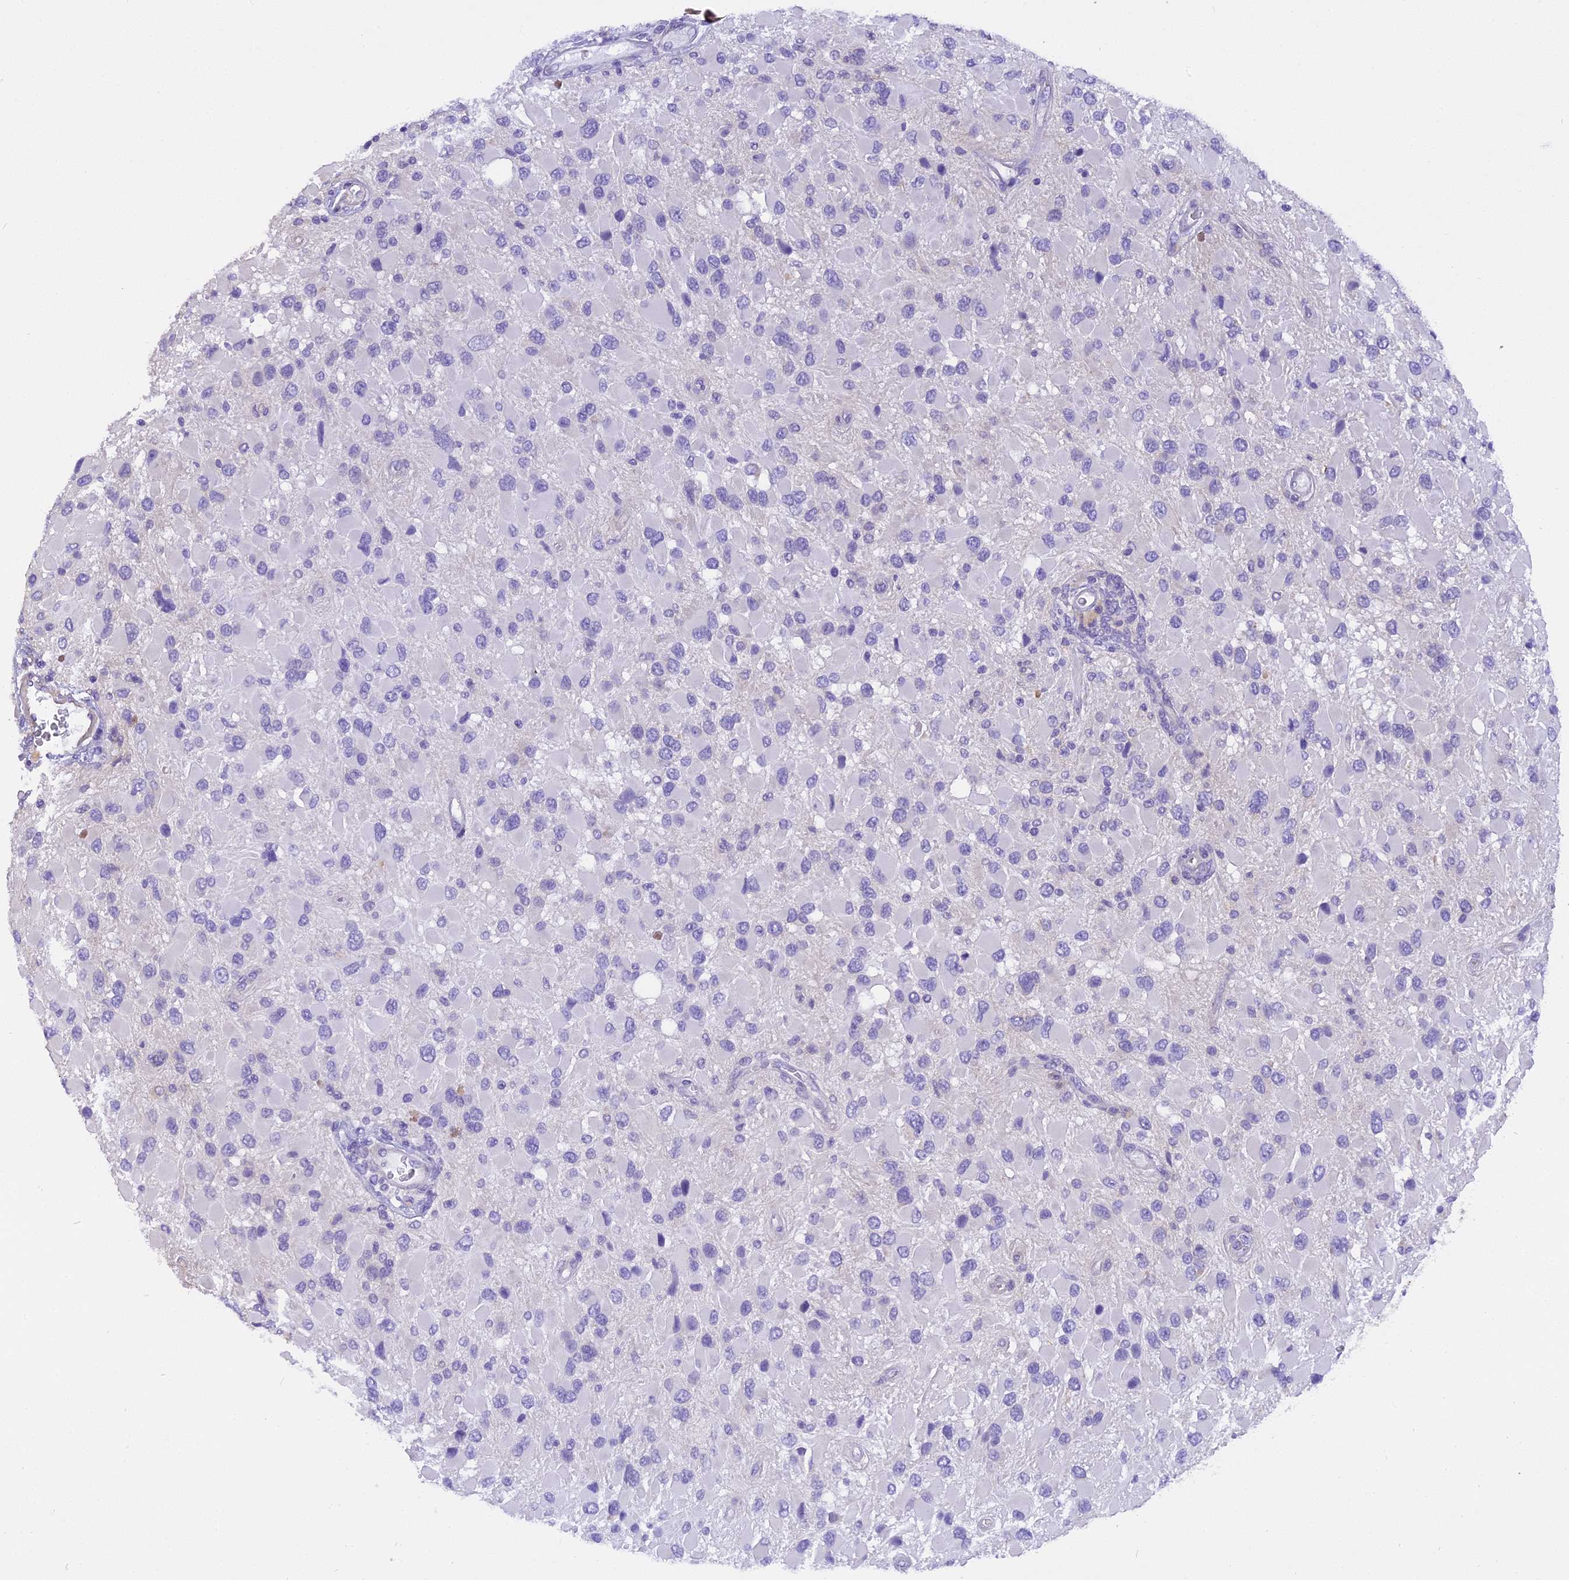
{"staining": {"intensity": "negative", "quantity": "none", "location": "none"}, "tissue": "glioma", "cell_type": "Tumor cells", "image_type": "cancer", "snomed": [{"axis": "morphology", "description": "Glioma, malignant, High grade"}, {"axis": "topography", "description": "Brain"}], "caption": "Immunohistochemistry (IHC) histopathology image of neoplastic tissue: malignant high-grade glioma stained with DAB (3,3'-diaminobenzidine) reveals no significant protein staining in tumor cells.", "gene": "TRIM3", "patient": {"sex": "male", "age": 53}}